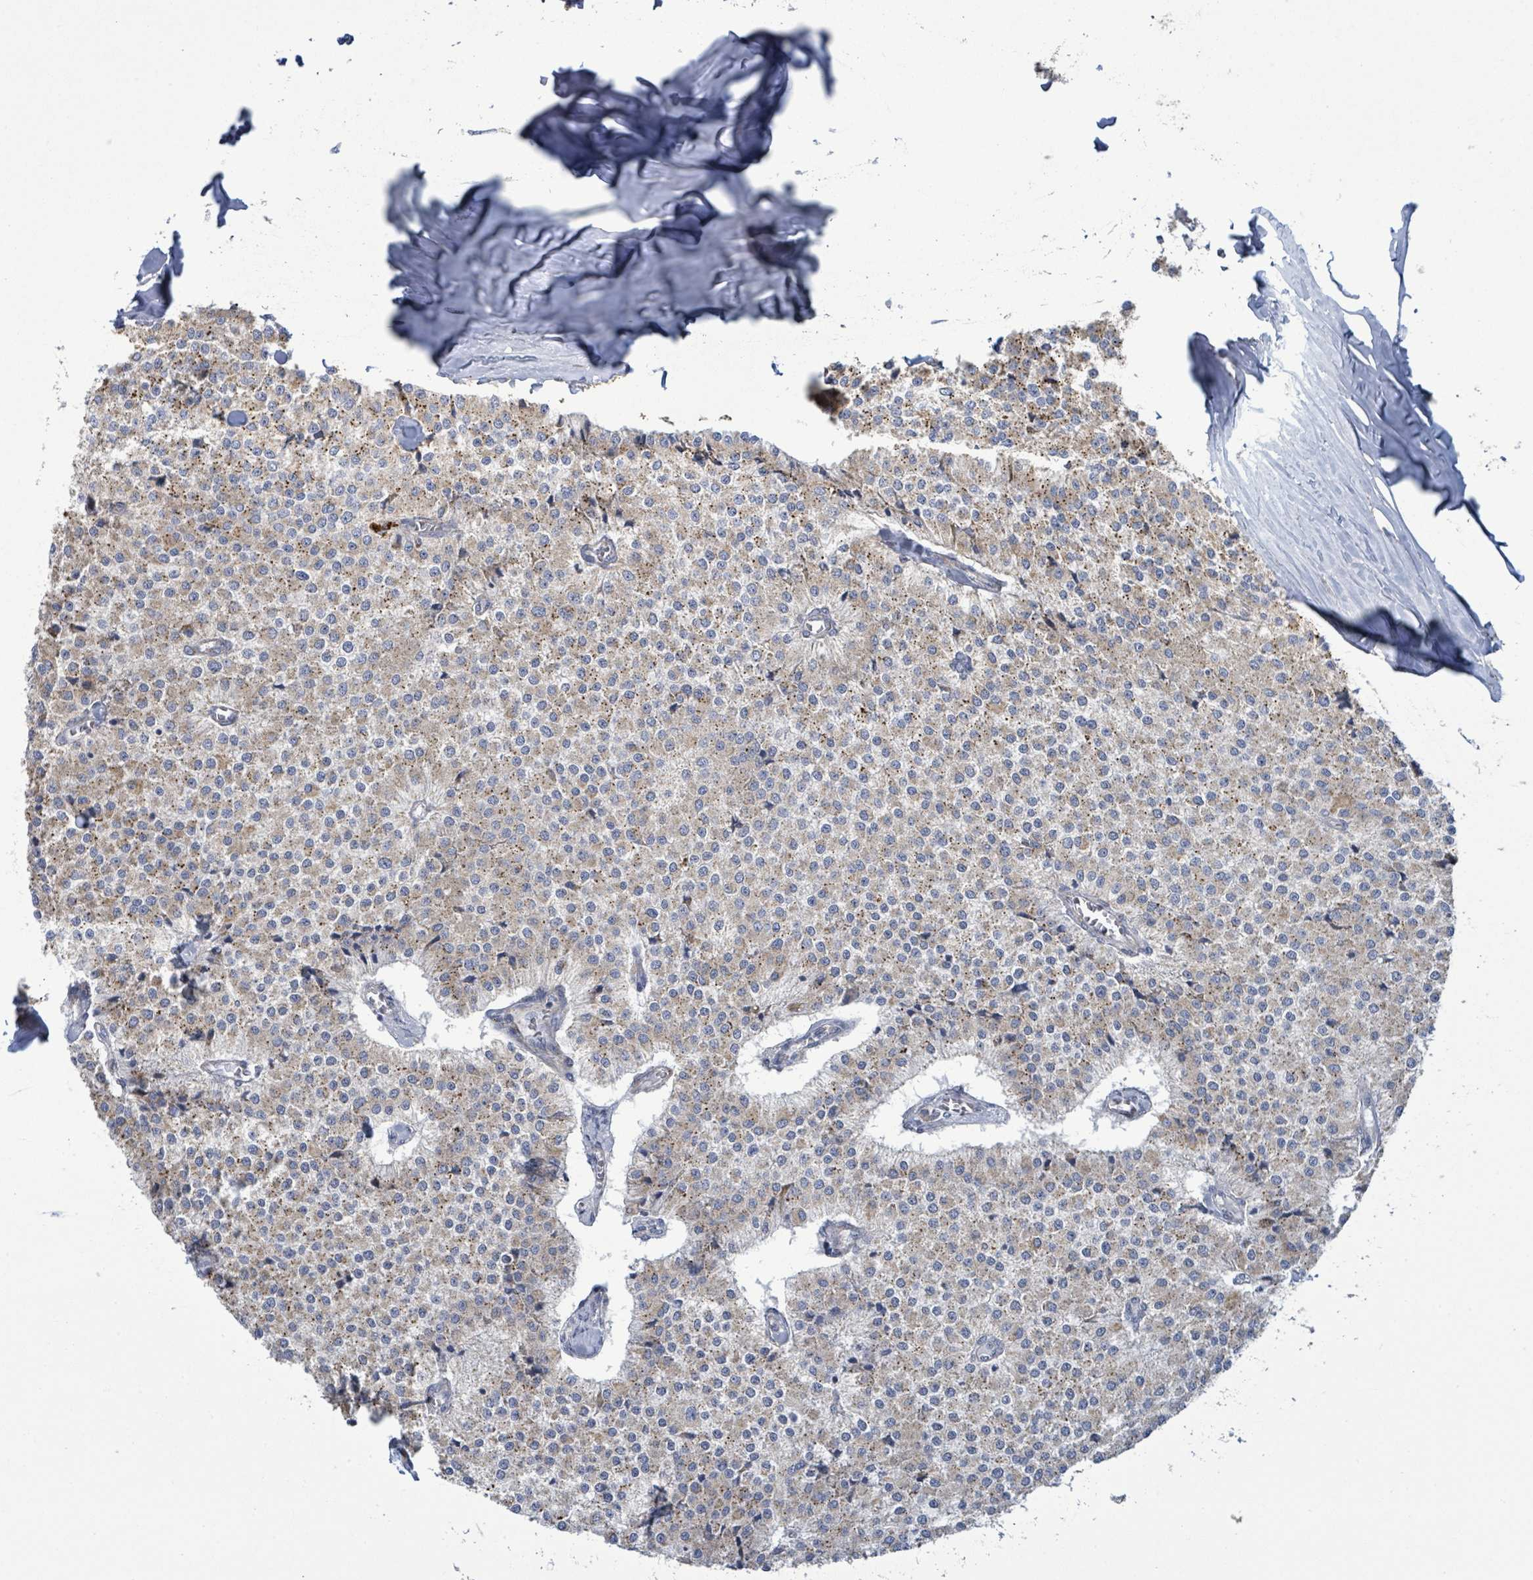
{"staining": {"intensity": "weak", "quantity": ">75%", "location": "cytoplasmic/membranous"}, "tissue": "carcinoid", "cell_type": "Tumor cells", "image_type": "cancer", "snomed": [{"axis": "morphology", "description": "Carcinoid, malignant, NOS"}, {"axis": "topography", "description": "Colon"}], "caption": "The micrograph reveals immunohistochemical staining of malignant carcinoid. There is weak cytoplasmic/membranous positivity is seen in approximately >75% of tumor cells.", "gene": "ALG12", "patient": {"sex": "female", "age": 52}}